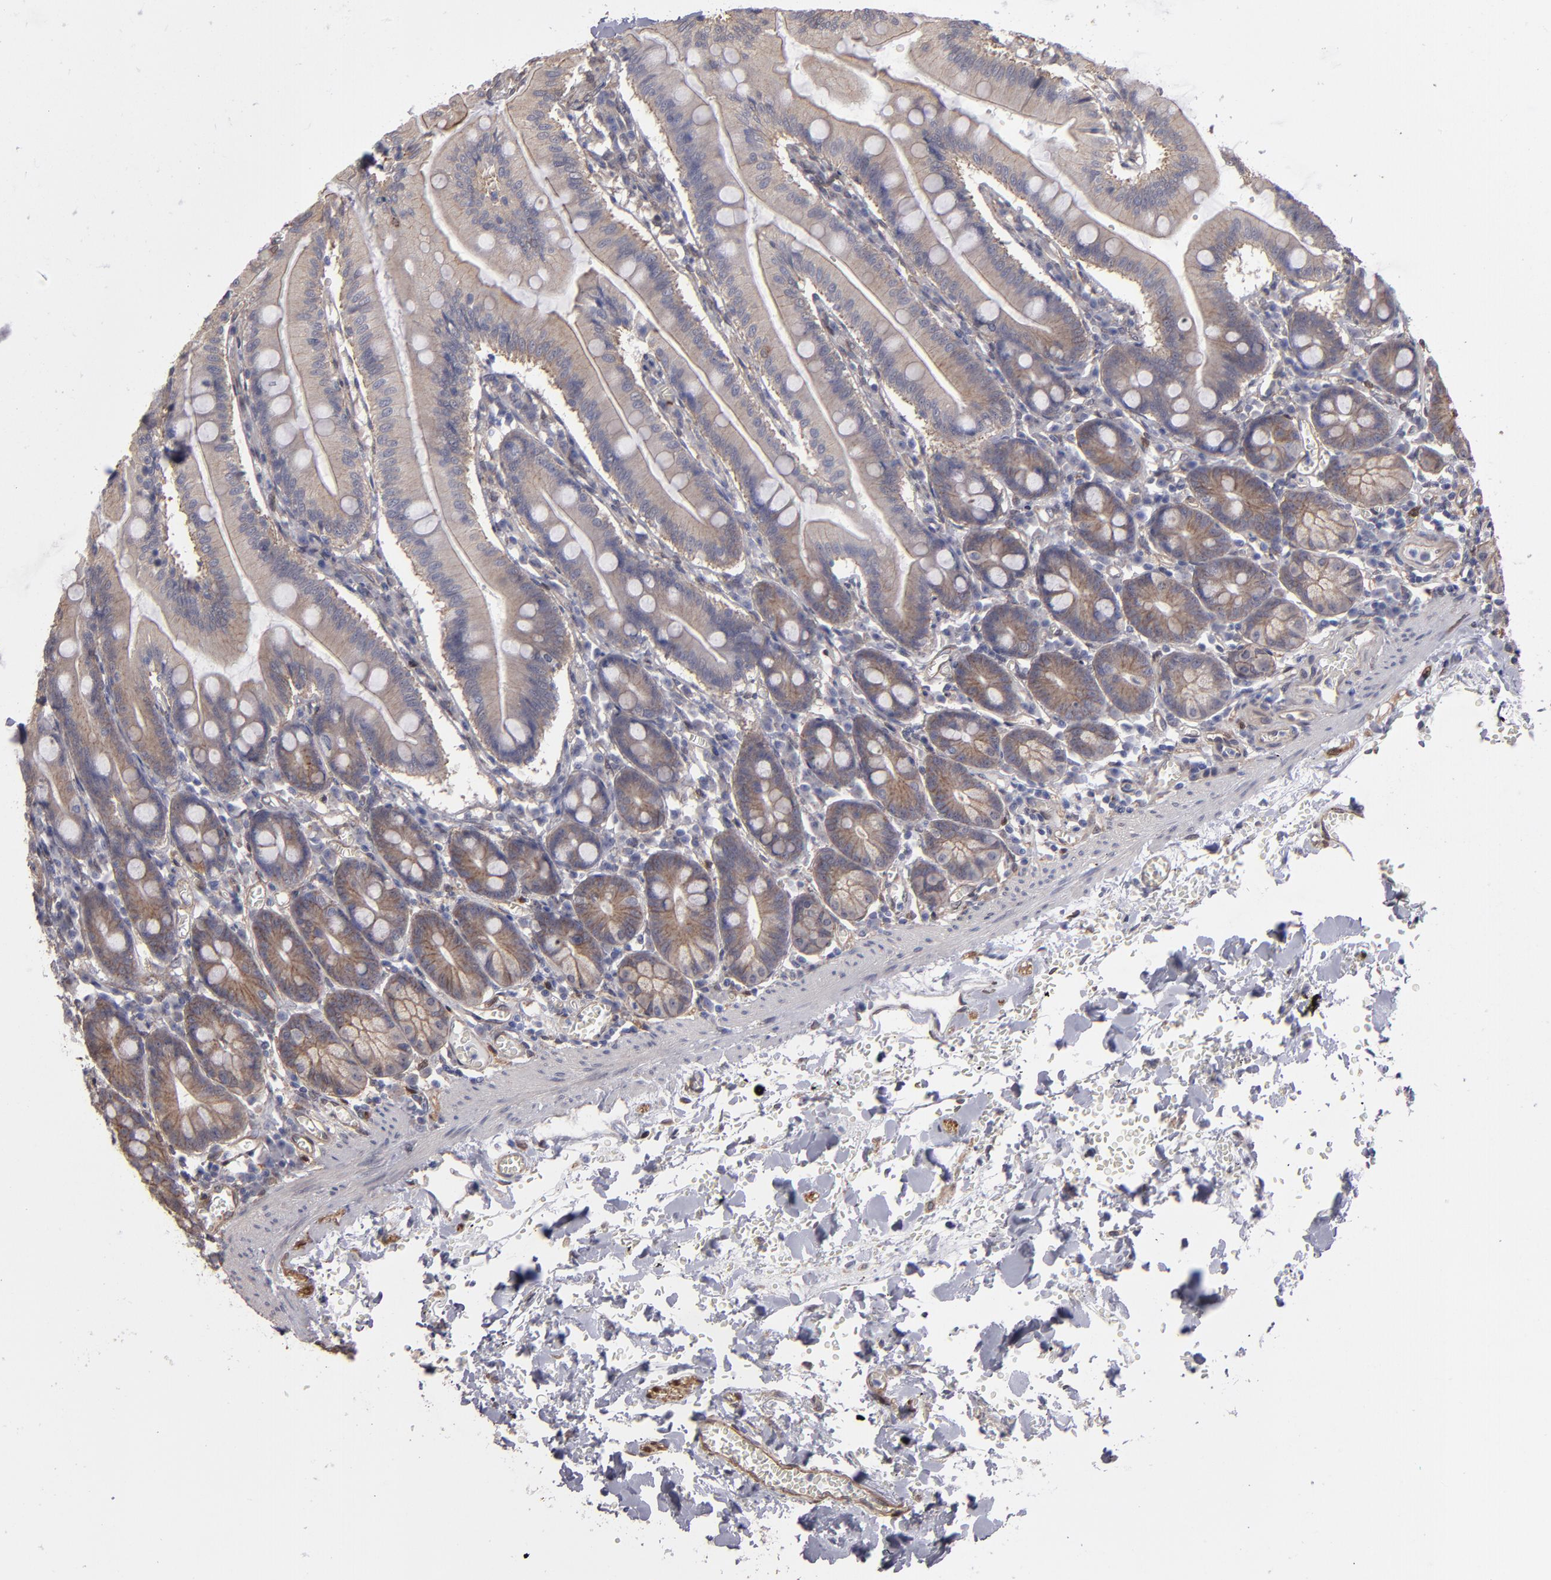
{"staining": {"intensity": "moderate", "quantity": "<25%", "location": "cytoplasmic/membranous"}, "tissue": "small intestine", "cell_type": "Glandular cells", "image_type": "normal", "snomed": [{"axis": "morphology", "description": "Normal tissue, NOS"}, {"axis": "topography", "description": "Small intestine"}], "caption": "A low amount of moderate cytoplasmic/membranous staining is appreciated in approximately <25% of glandular cells in unremarkable small intestine. (DAB (3,3'-diaminobenzidine) = brown stain, brightfield microscopy at high magnification).", "gene": "NDRG2", "patient": {"sex": "male", "age": 71}}